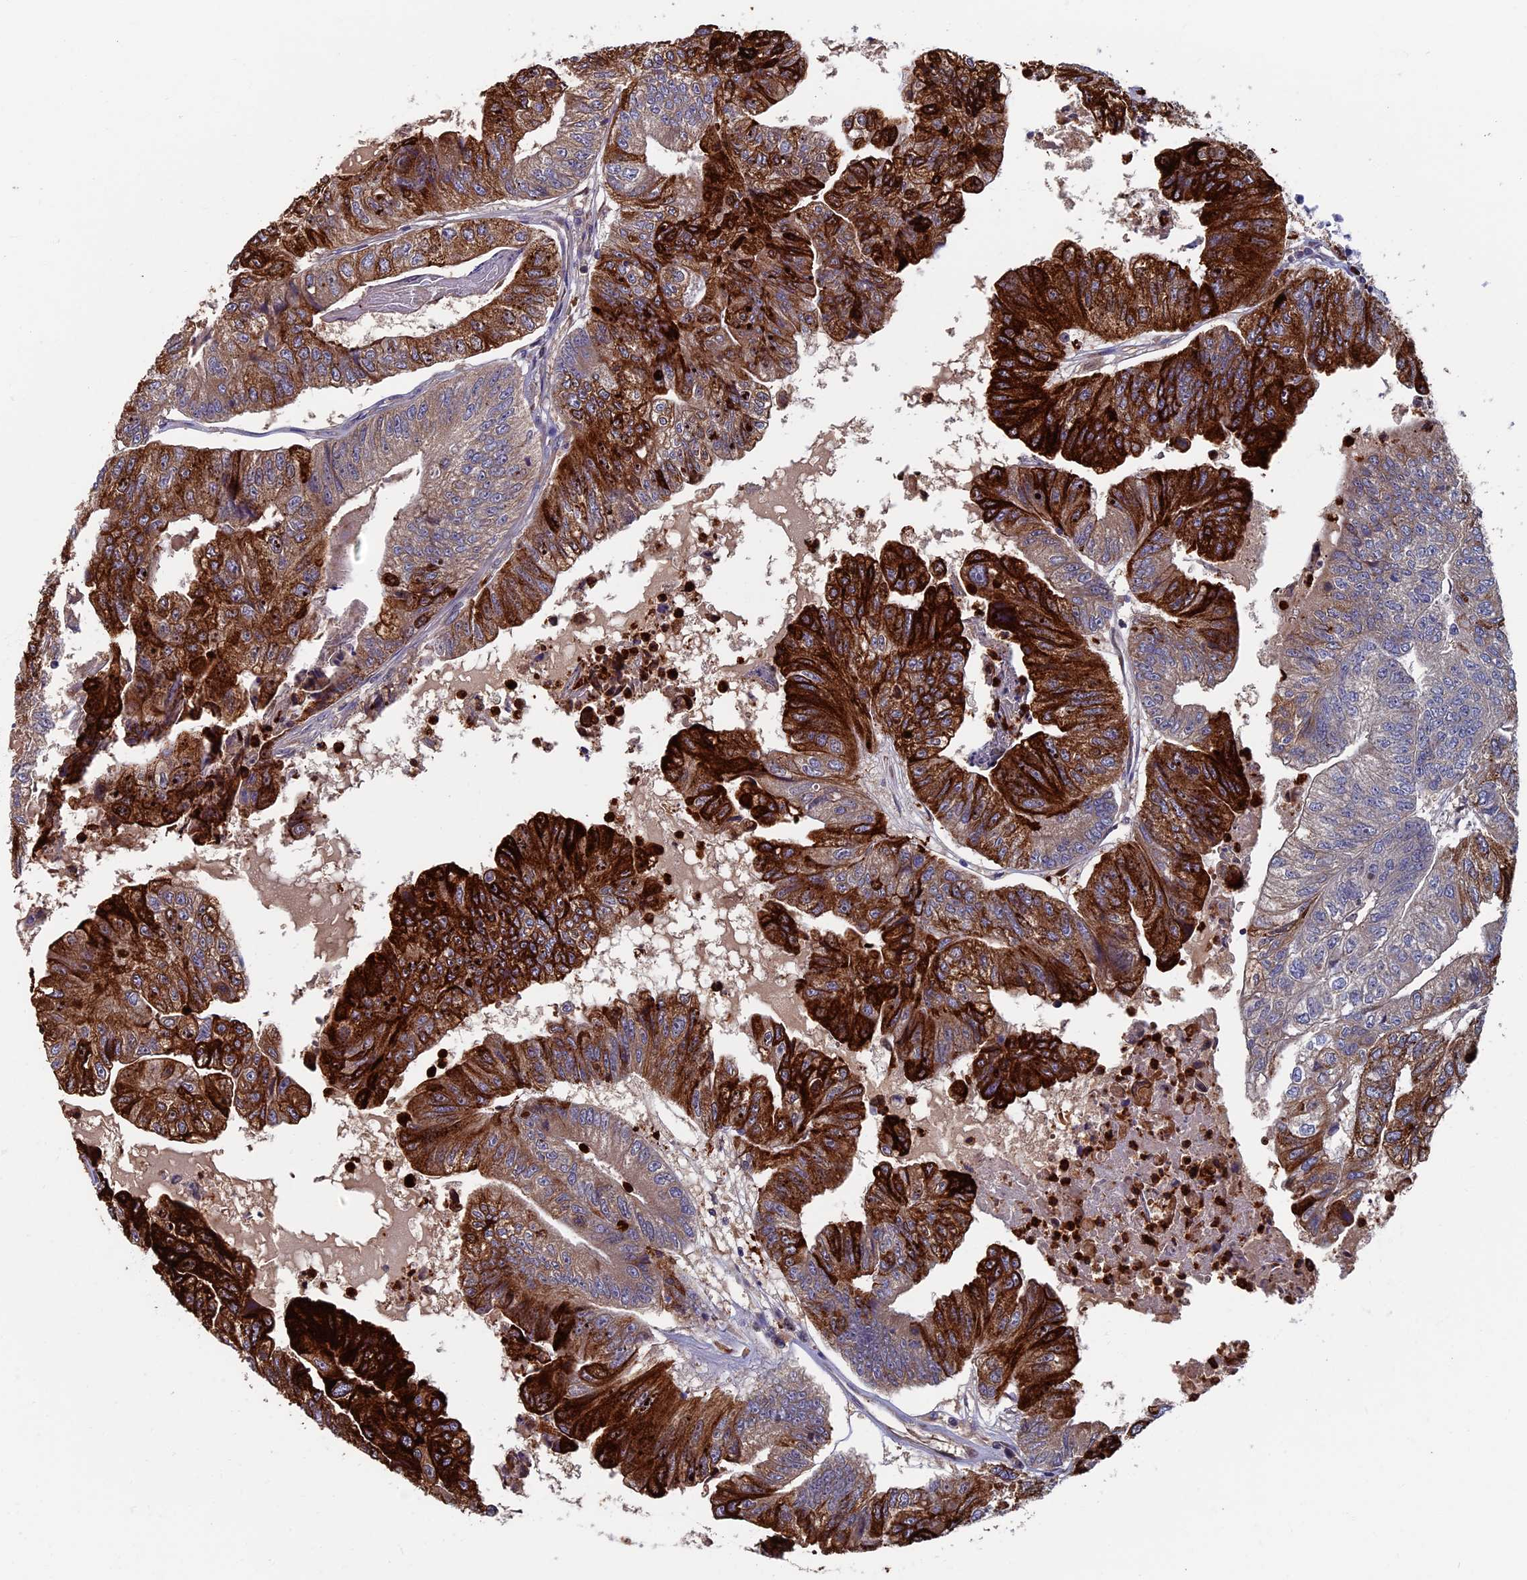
{"staining": {"intensity": "strong", "quantity": ">75%", "location": "cytoplasmic/membranous"}, "tissue": "colorectal cancer", "cell_type": "Tumor cells", "image_type": "cancer", "snomed": [{"axis": "morphology", "description": "Adenocarcinoma, NOS"}, {"axis": "topography", "description": "Colon"}], "caption": "This is a micrograph of IHC staining of colorectal cancer (adenocarcinoma), which shows strong positivity in the cytoplasmic/membranous of tumor cells.", "gene": "TNK2", "patient": {"sex": "female", "age": 67}}